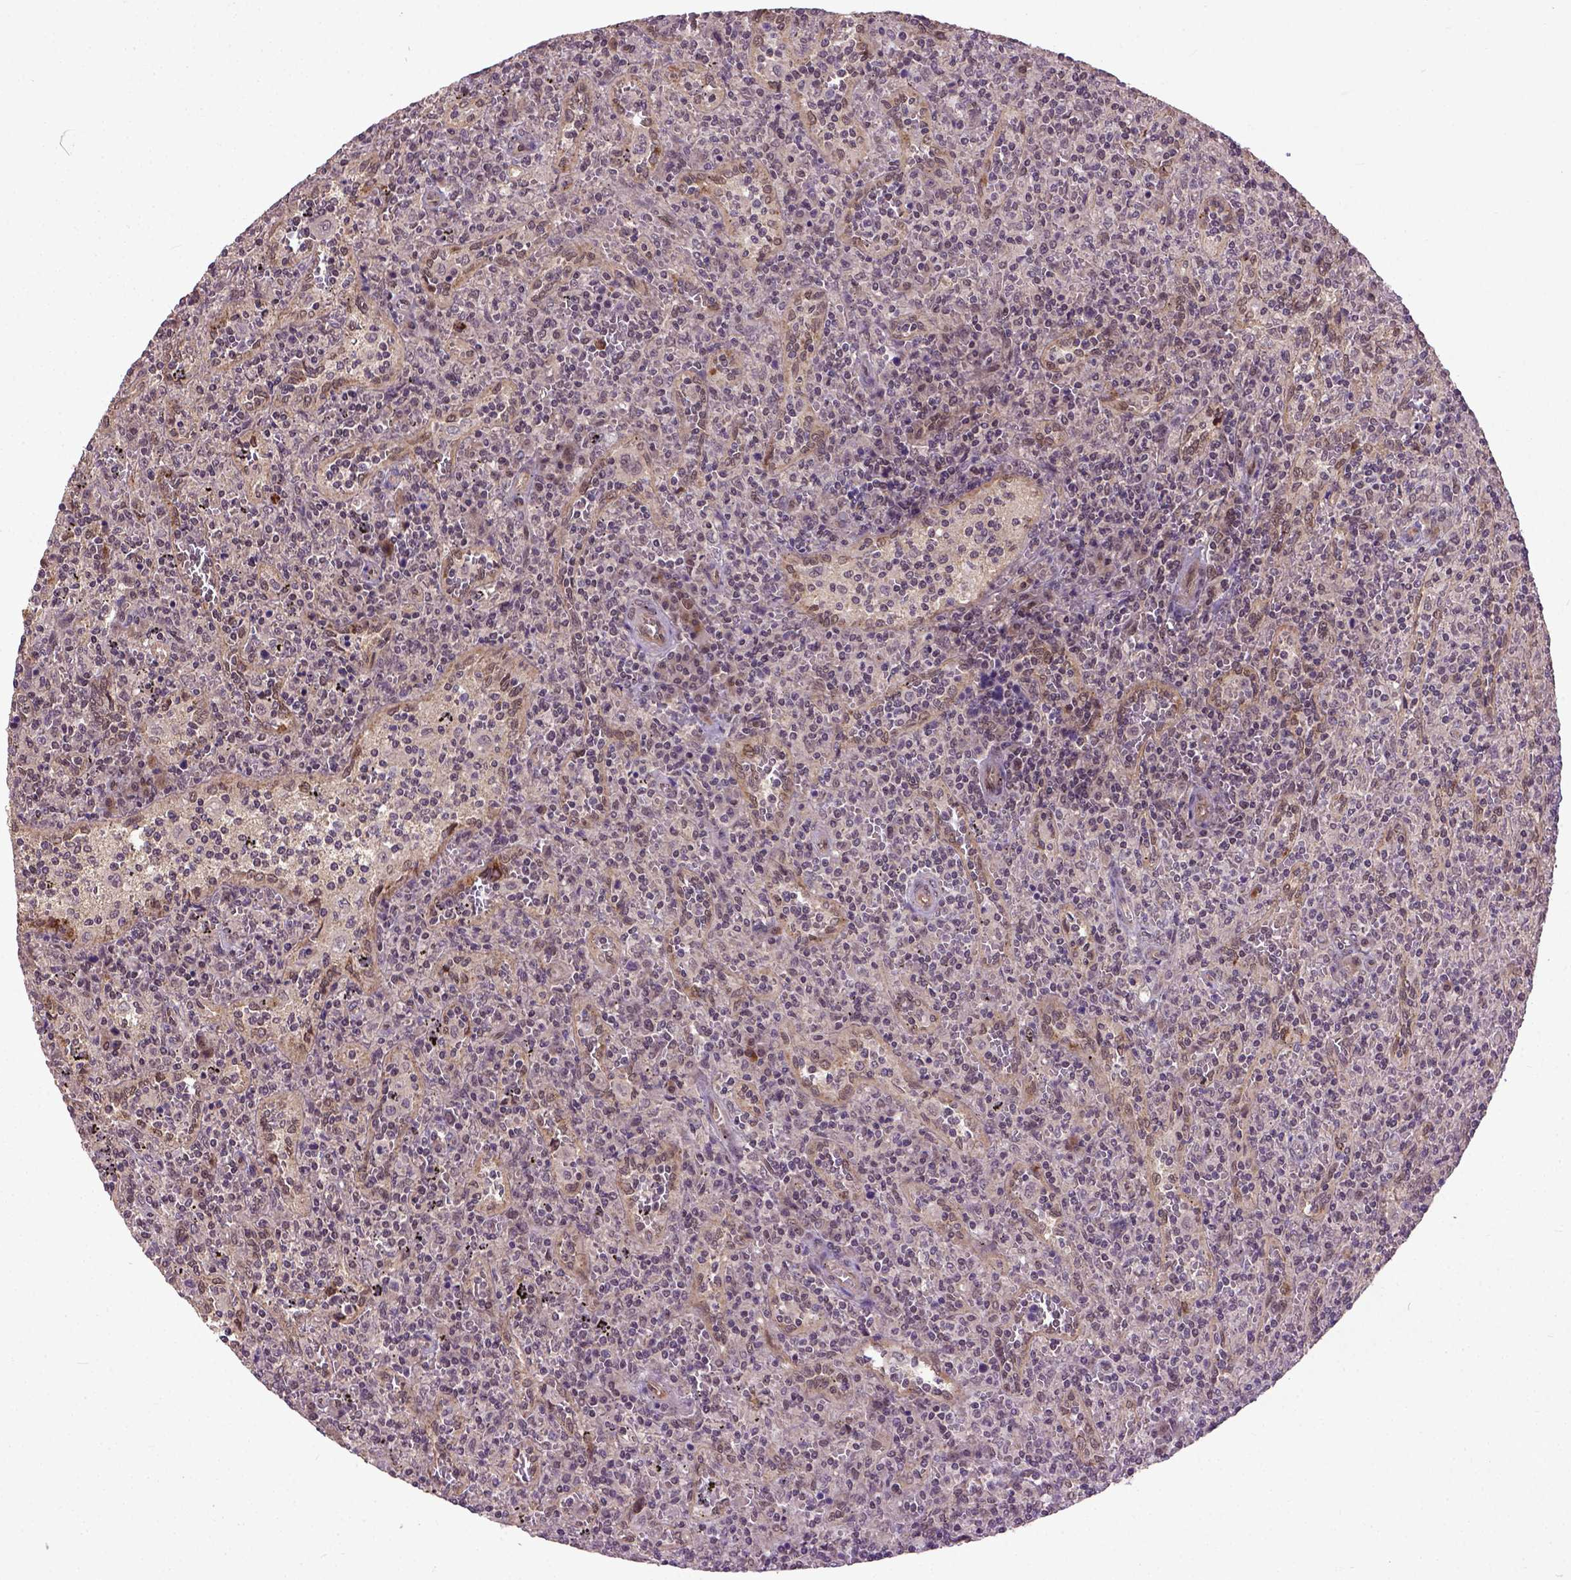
{"staining": {"intensity": "negative", "quantity": "none", "location": "none"}, "tissue": "lymphoma", "cell_type": "Tumor cells", "image_type": "cancer", "snomed": [{"axis": "morphology", "description": "Malignant lymphoma, non-Hodgkin's type, Low grade"}, {"axis": "topography", "description": "Spleen"}], "caption": "DAB immunohistochemical staining of human low-grade malignant lymphoma, non-Hodgkin's type reveals no significant positivity in tumor cells.", "gene": "UBA3", "patient": {"sex": "male", "age": 62}}